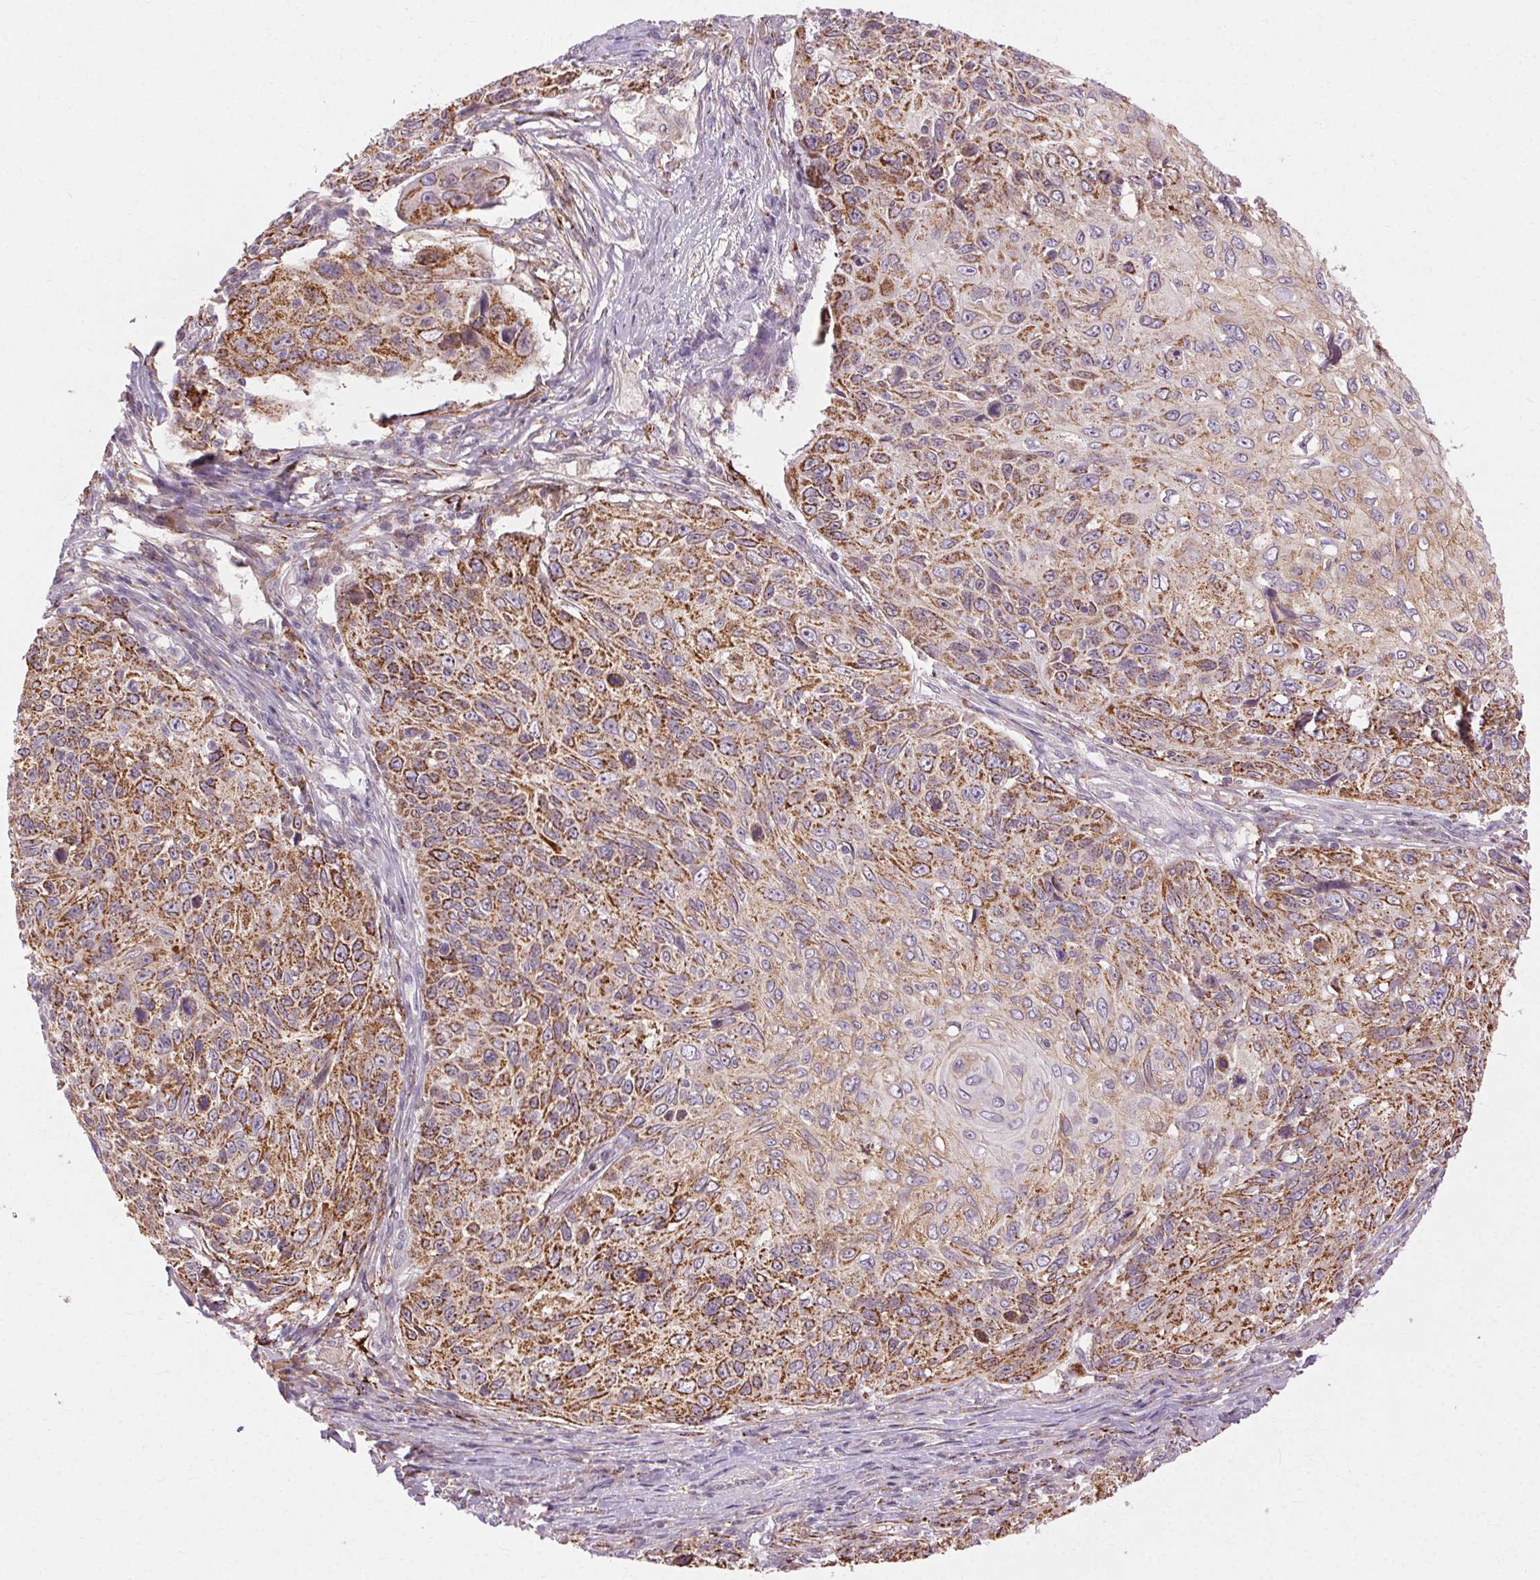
{"staining": {"intensity": "strong", "quantity": ">75%", "location": "cytoplasmic/membranous"}, "tissue": "skin cancer", "cell_type": "Tumor cells", "image_type": "cancer", "snomed": [{"axis": "morphology", "description": "Squamous cell carcinoma, NOS"}, {"axis": "topography", "description": "Skin"}], "caption": "This is a photomicrograph of immunohistochemistry staining of skin cancer, which shows strong expression in the cytoplasmic/membranous of tumor cells.", "gene": "REP15", "patient": {"sex": "male", "age": 92}}